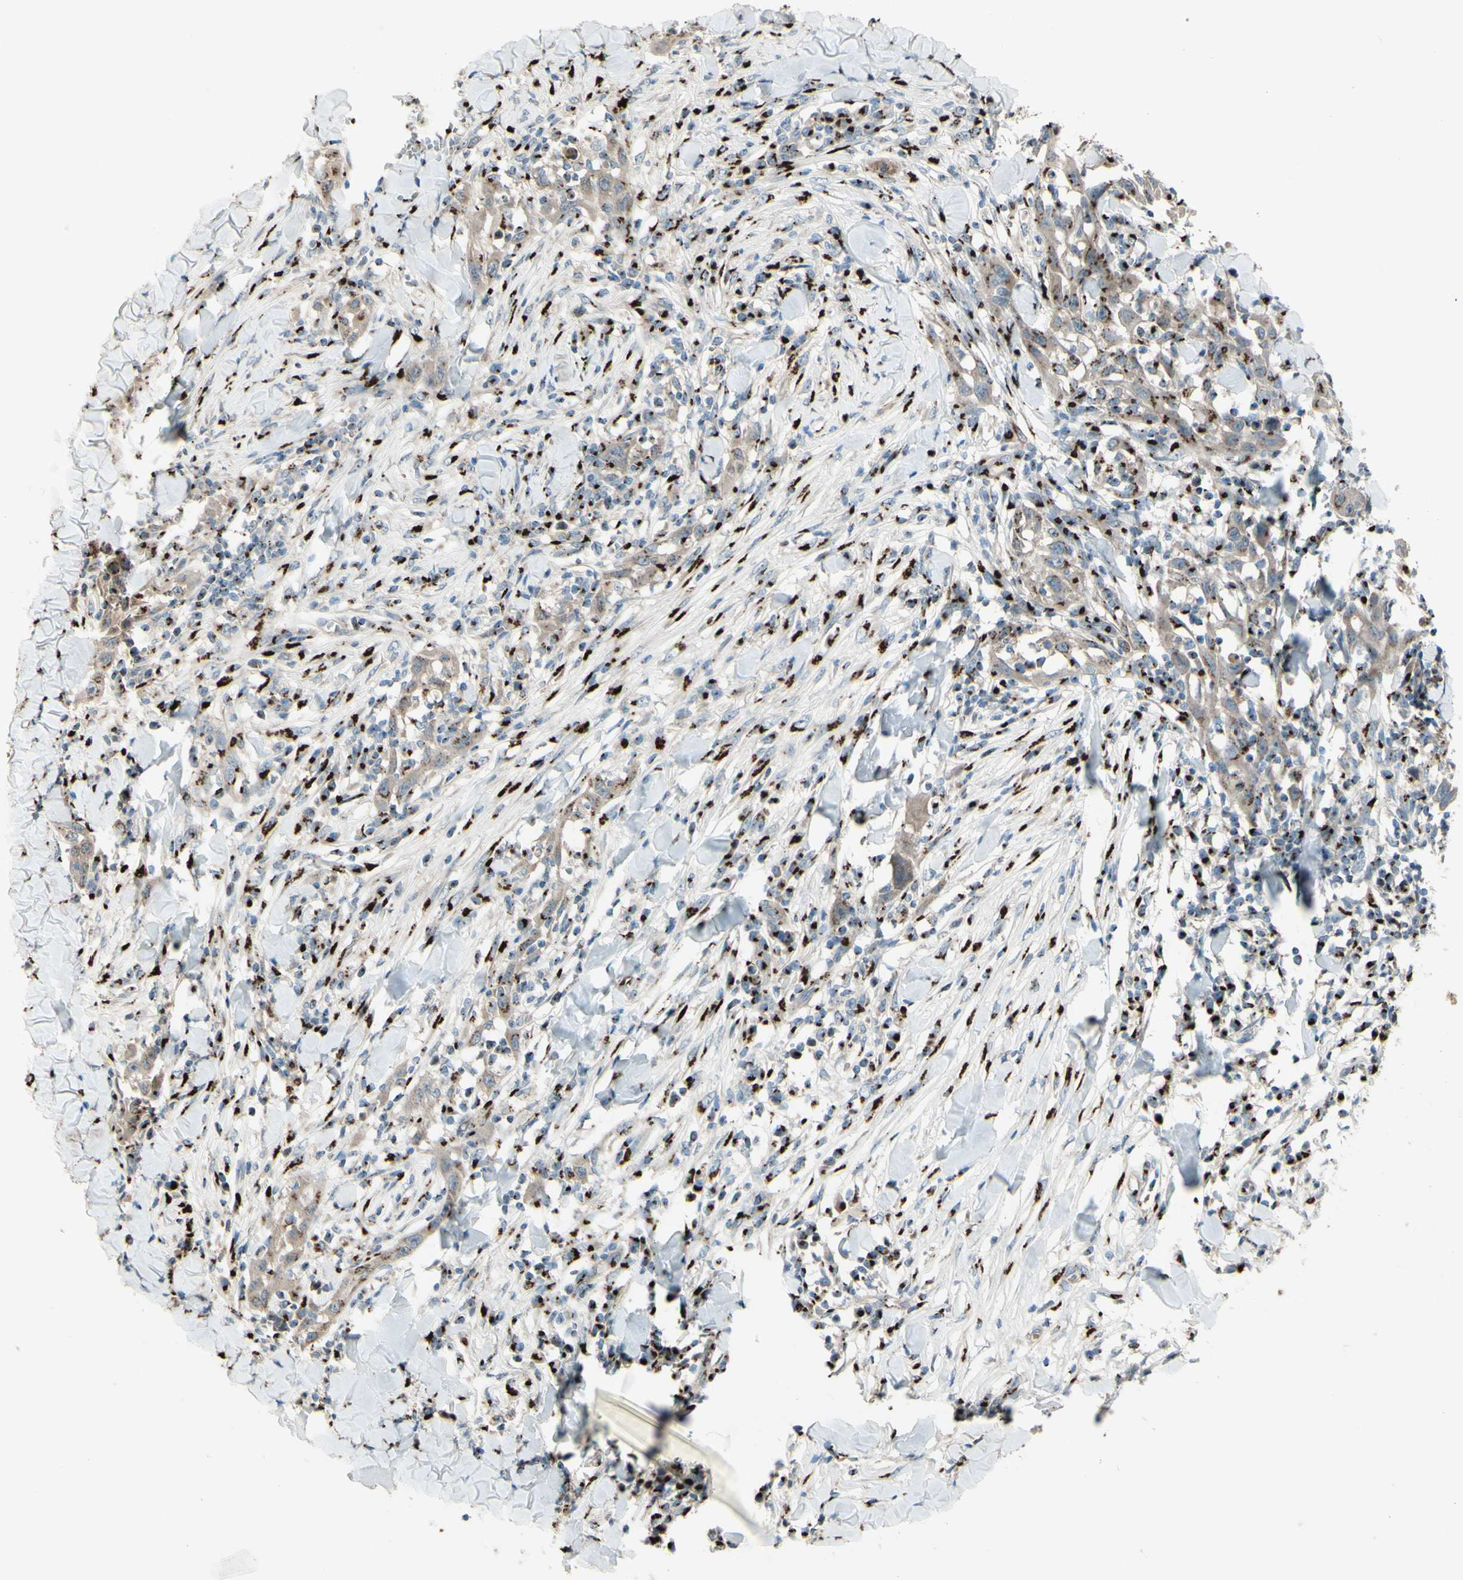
{"staining": {"intensity": "moderate", "quantity": ">75%", "location": "cytoplasmic/membranous"}, "tissue": "skin cancer", "cell_type": "Tumor cells", "image_type": "cancer", "snomed": [{"axis": "morphology", "description": "Squamous cell carcinoma, NOS"}, {"axis": "topography", "description": "Skin"}], "caption": "Protein expression by immunohistochemistry (IHC) reveals moderate cytoplasmic/membranous staining in approximately >75% of tumor cells in skin squamous cell carcinoma. The protein is stained brown, and the nuclei are stained in blue (DAB IHC with brightfield microscopy, high magnification).", "gene": "BPNT2", "patient": {"sex": "male", "age": 24}}